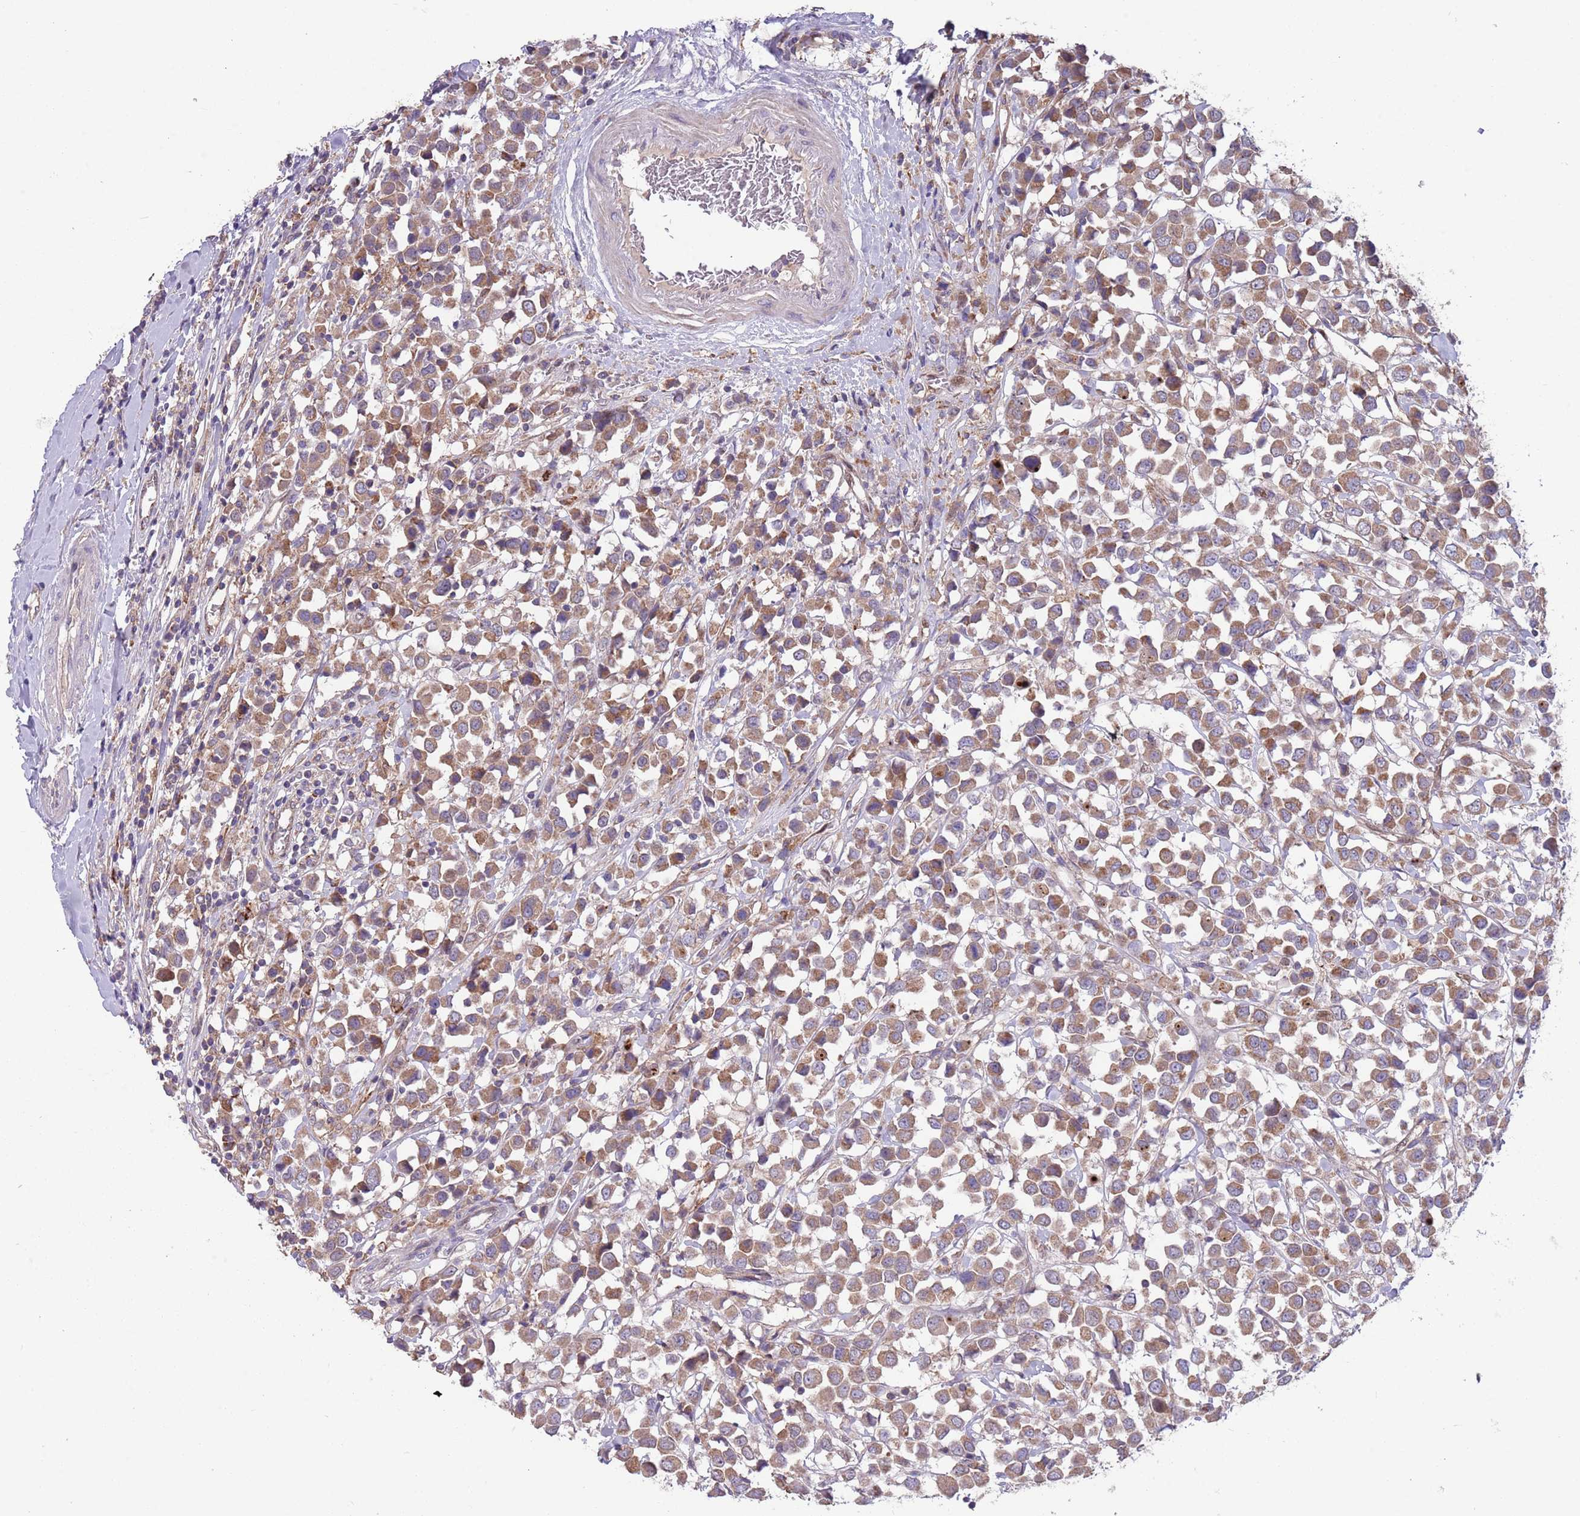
{"staining": {"intensity": "moderate", "quantity": ">75%", "location": "cytoplasmic/membranous"}, "tissue": "breast cancer", "cell_type": "Tumor cells", "image_type": "cancer", "snomed": [{"axis": "morphology", "description": "Duct carcinoma"}, {"axis": "topography", "description": "Breast"}], "caption": "Immunohistochemistry (IHC) micrograph of human breast cancer (invasive ductal carcinoma) stained for a protein (brown), which reveals medium levels of moderate cytoplasmic/membranous positivity in approximately >75% of tumor cells.", "gene": "DDT", "patient": {"sex": "female", "age": 61}}